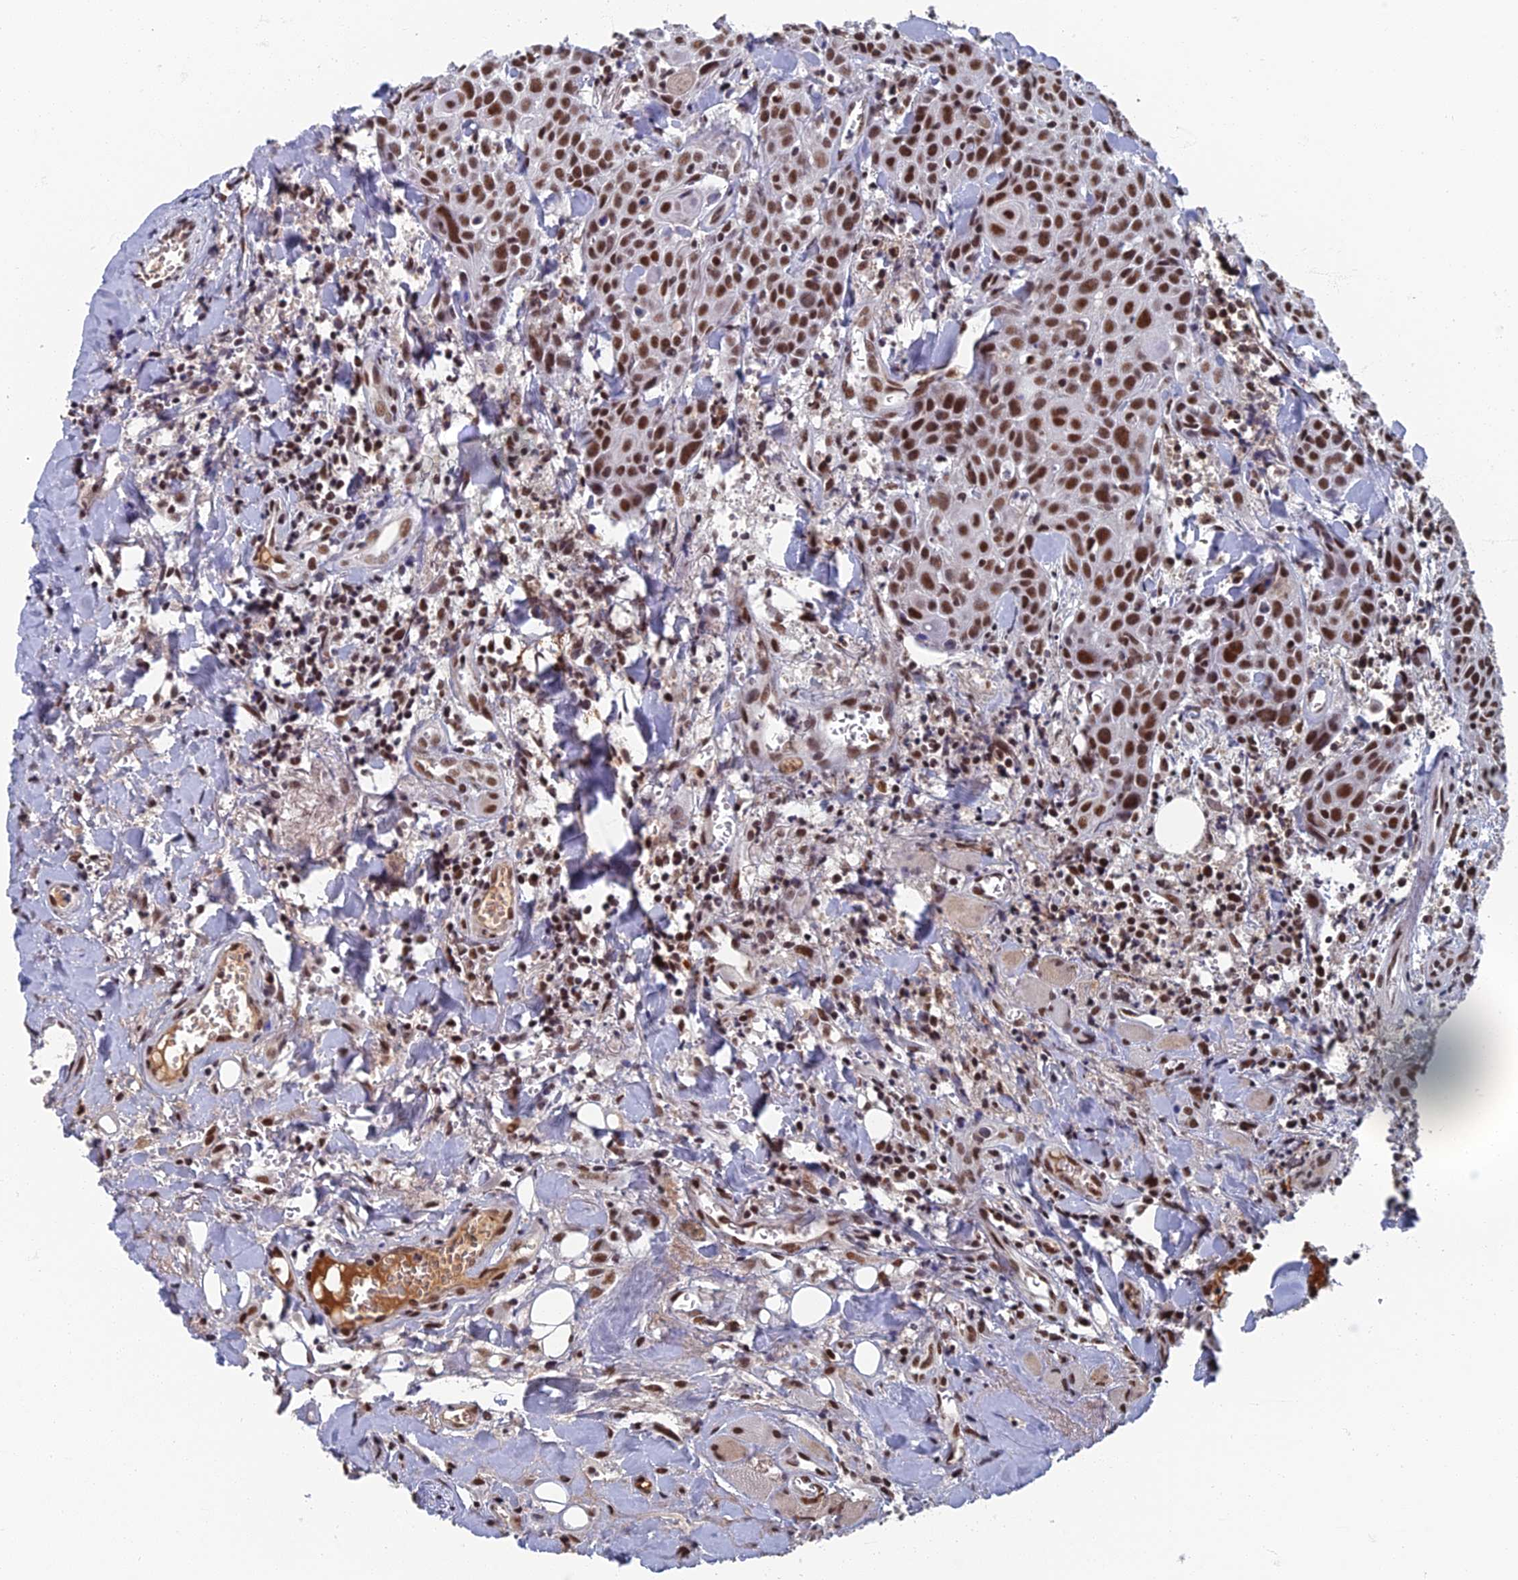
{"staining": {"intensity": "moderate", "quantity": ">75%", "location": "nuclear"}, "tissue": "head and neck cancer", "cell_type": "Tumor cells", "image_type": "cancer", "snomed": [{"axis": "morphology", "description": "Squamous cell carcinoma, NOS"}, {"axis": "topography", "description": "Oral tissue"}, {"axis": "topography", "description": "Head-Neck"}], "caption": "Immunohistochemistry (IHC) histopathology image of squamous cell carcinoma (head and neck) stained for a protein (brown), which reveals medium levels of moderate nuclear expression in approximately >75% of tumor cells.", "gene": "TAF13", "patient": {"sex": "female", "age": 82}}